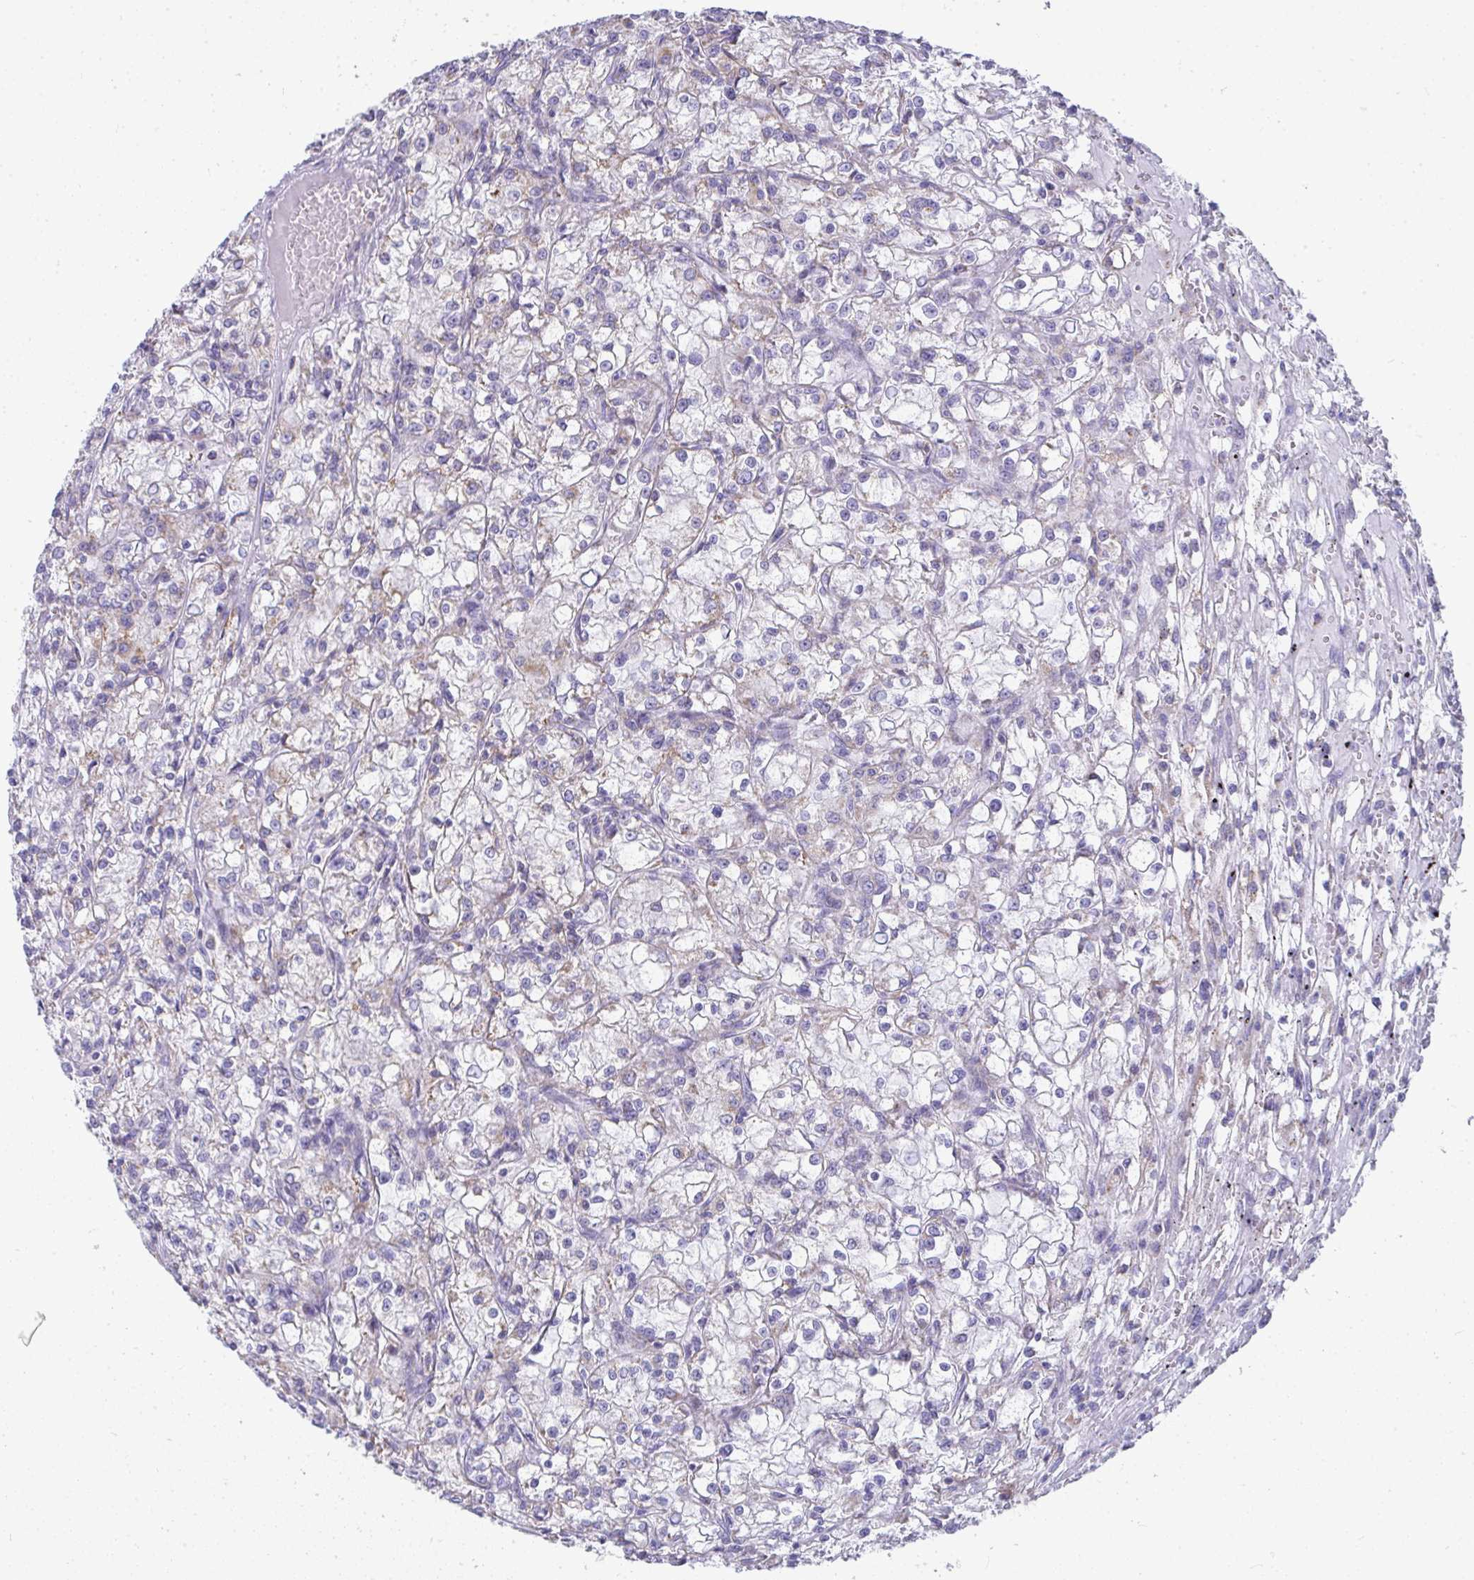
{"staining": {"intensity": "weak", "quantity": "<25%", "location": "cytoplasmic/membranous"}, "tissue": "renal cancer", "cell_type": "Tumor cells", "image_type": "cancer", "snomed": [{"axis": "morphology", "description": "Adenocarcinoma, NOS"}, {"axis": "topography", "description": "Kidney"}], "caption": "Renal cancer was stained to show a protein in brown. There is no significant positivity in tumor cells.", "gene": "SLC6A1", "patient": {"sex": "female", "age": 59}}